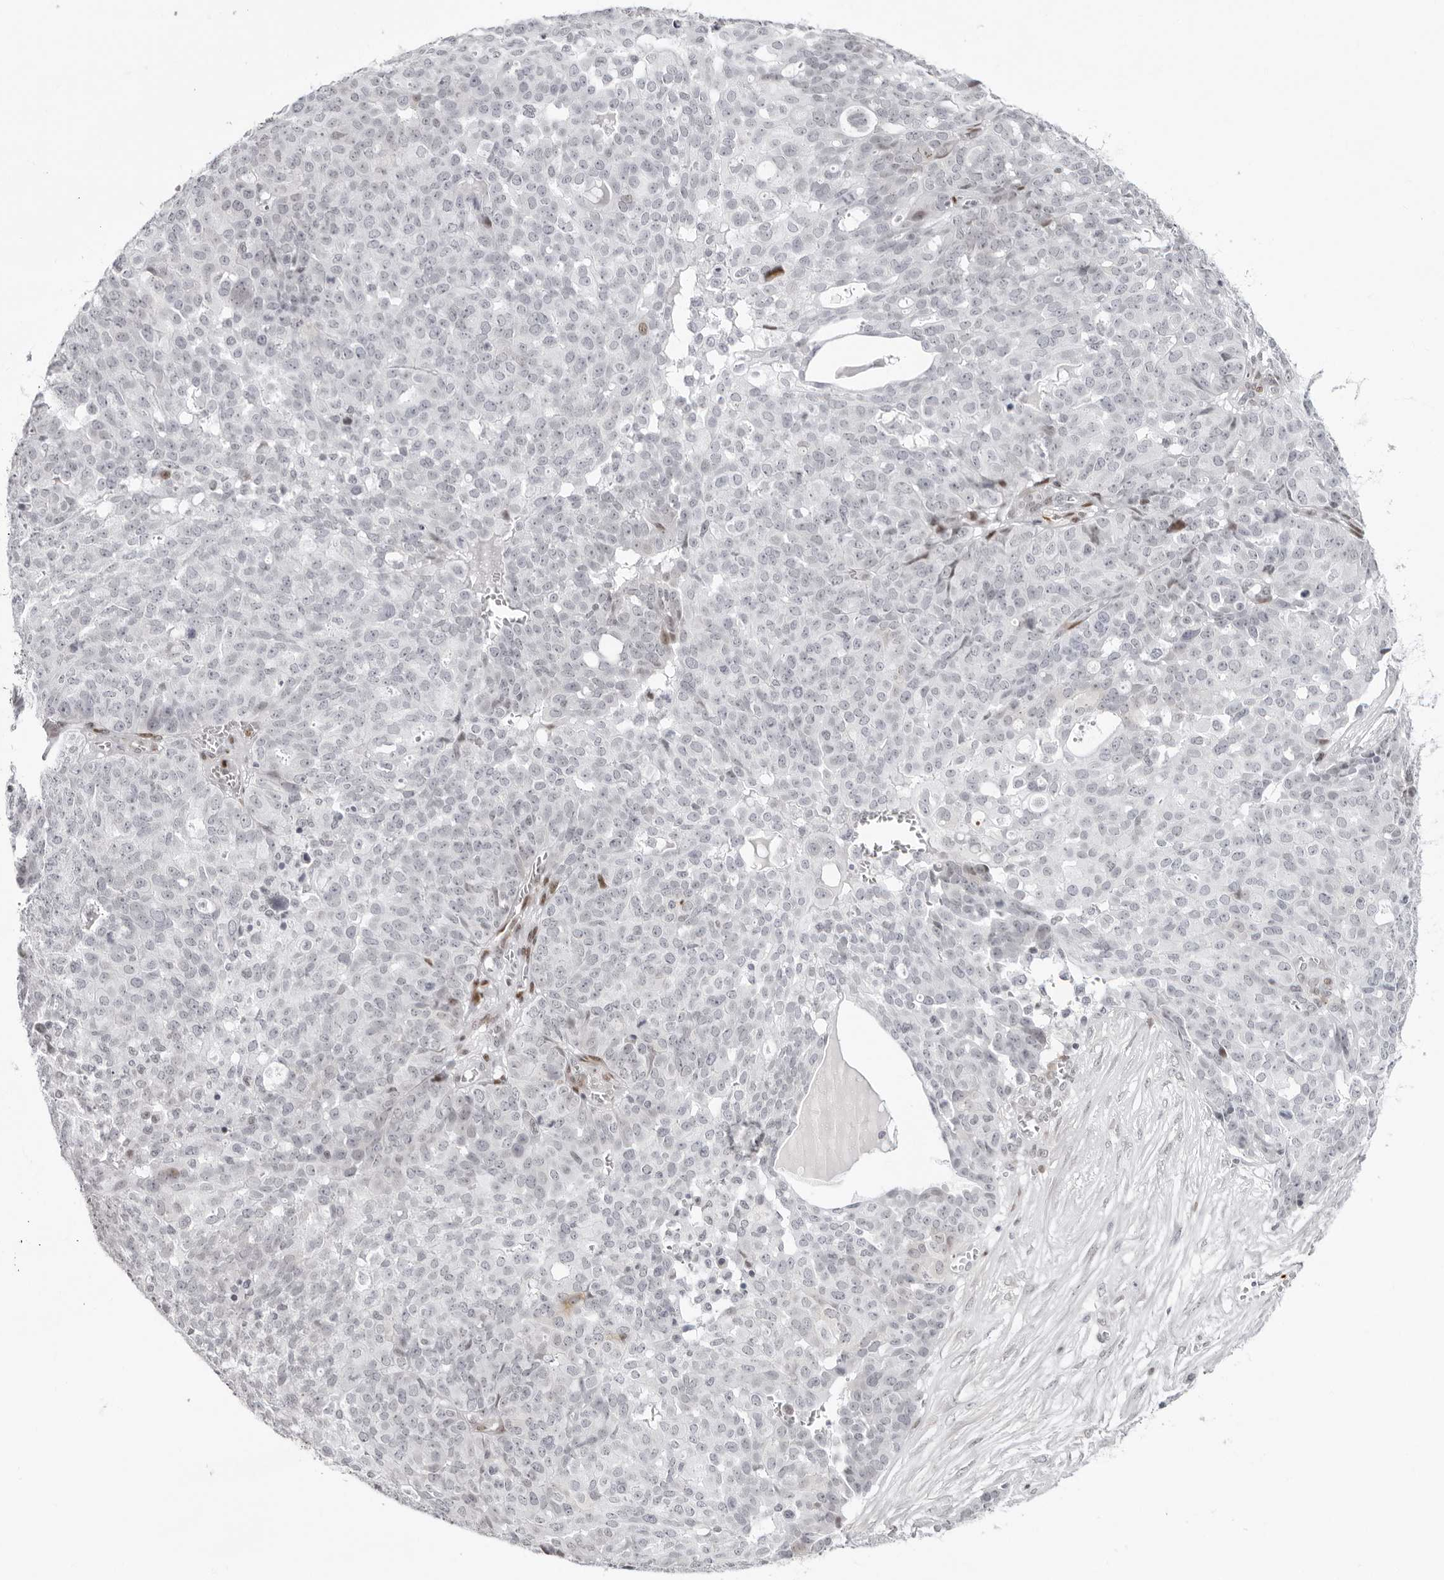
{"staining": {"intensity": "negative", "quantity": "none", "location": "none"}, "tissue": "ovarian cancer", "cell_type": "Tumor cells", "image_type": "cancer", "snomed": [{"axis": "morphology", "description": "Cystadenocarcinoma, serous, NOS"}, {"axis": "topography", "description": "Soft tissue"}, {"axis": "topography", "description": "Ovary"}], "caption": "There is no significant positivity in tumor cells of serous cystadenocarcinoma (ovarian). Brightfield microscopy of immunohistochemistry (IHC) stained with DAB (3,3'-diaminobenzidine) (brown) and hematoxylin (blue), captured at high magnification.", "gene": "NTPCR", "patient": {"sex": "female", "age": 57}}